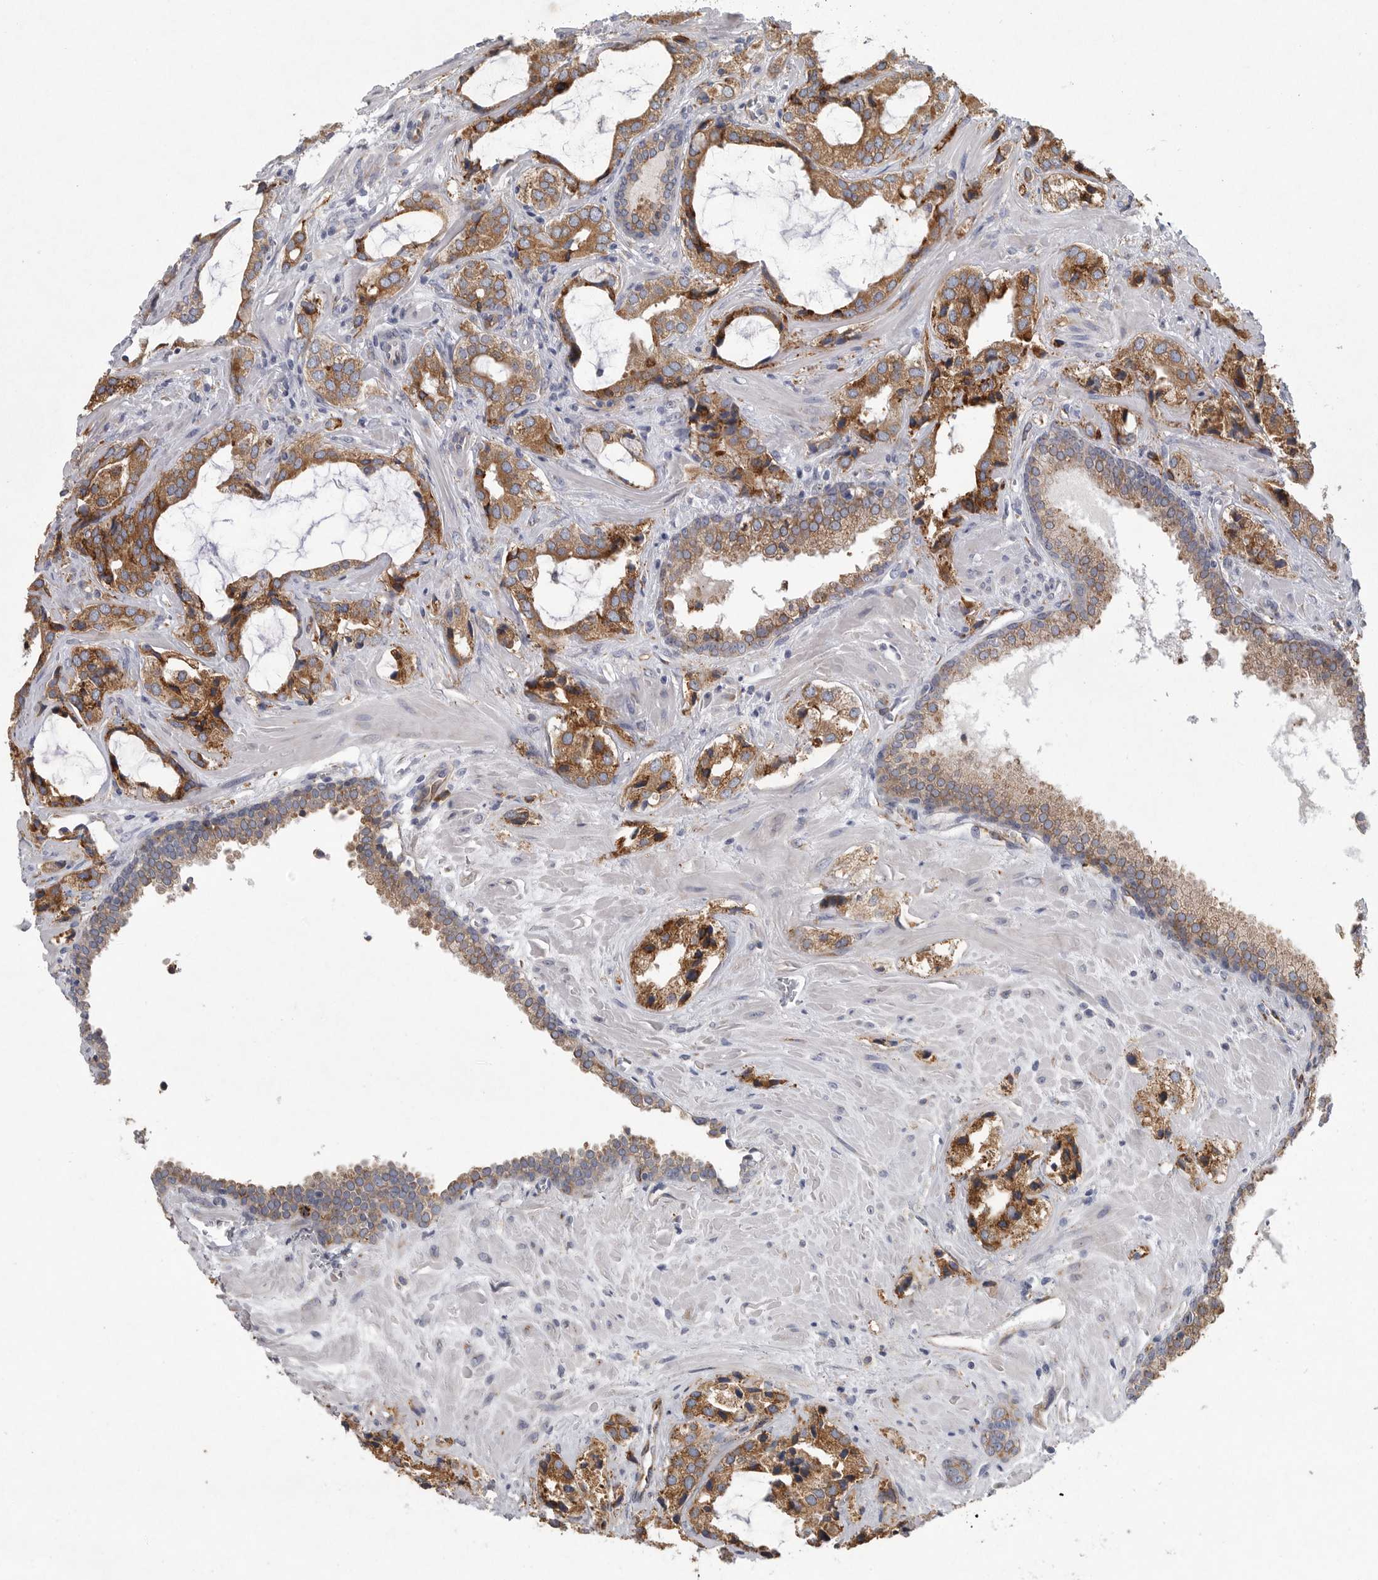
{"staining": {"intensity": "moderate", "quantity": ">75%", "location": "cytoplasmic/membranous"}, "tissue": "prostate cancer", "cell_type": "Tumor cells", "image_type": "cancer", "snomed": [{"axis": "morphology", "description": "Adenocarcinoma, High grade"}, {"axis": "topography", "description": "Prostate"}], "caption": "Approximately >75% of tumor cells in prostate high-grade adenocarcinoma reveal moderate cytoplasmic/membranous protein staining as visualized by brown immunohistochemical staining.", "gene": "MINPP1", "patient": {"sex": "male", "age": 66}}